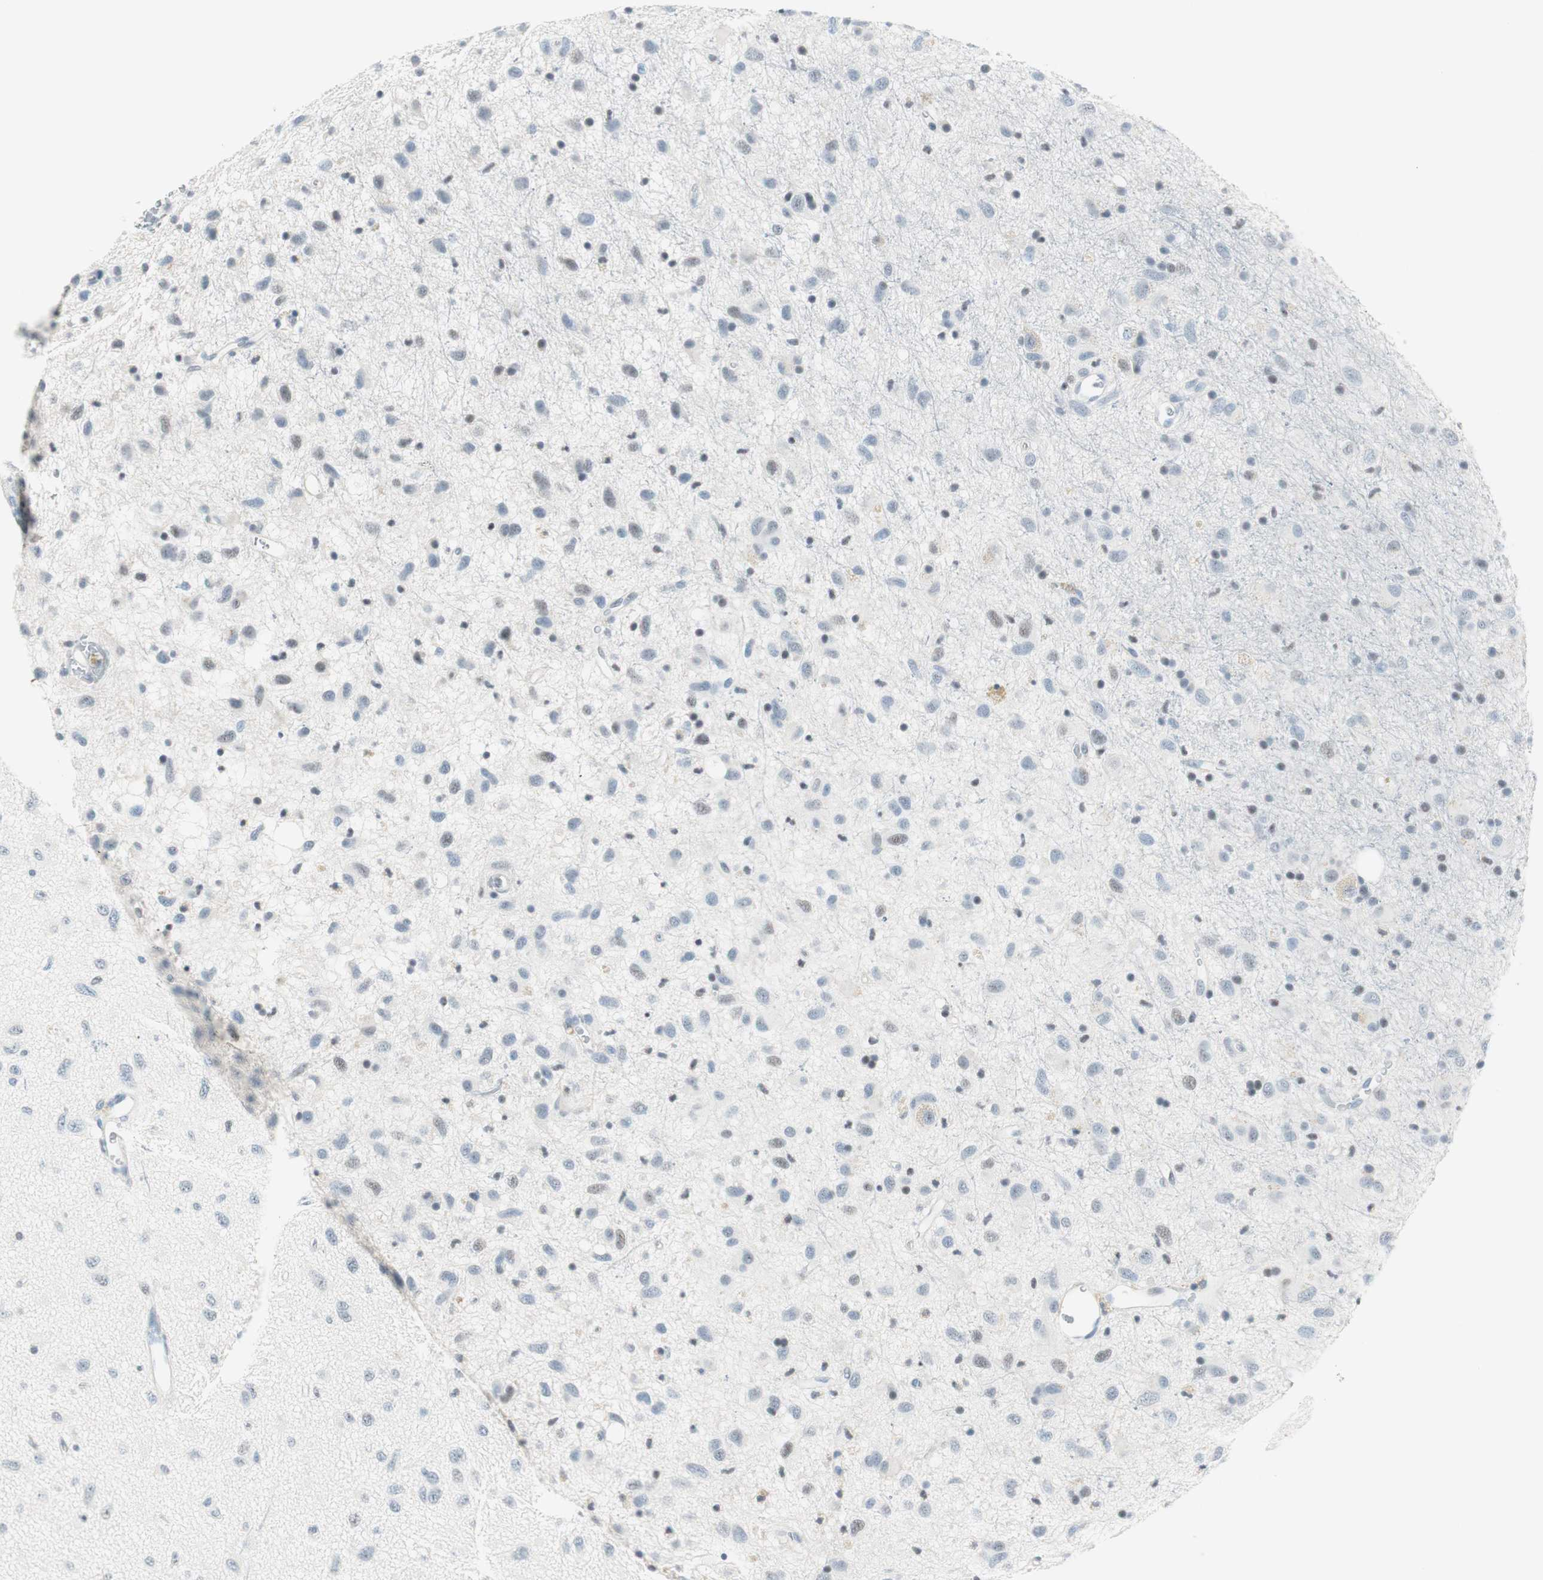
{"staining": {"intensity": "negative", "quantity": "none", "location": "none"}, "tissue": "glioma", "cell_type": "Tumor cells", "image_type": "cancer", "snomed": [{"axis": "morphology", "description": "Glioma, malignant, Low grade"}, {"axis": "topography", "description": "Brain"}], "caption": "There is no significant positivity in tumor cells of glioma. (IHC, brightfield microscopy, high magnification).", "gene": "HOXB13", "patient": {"sex": "male", "age": 77}}